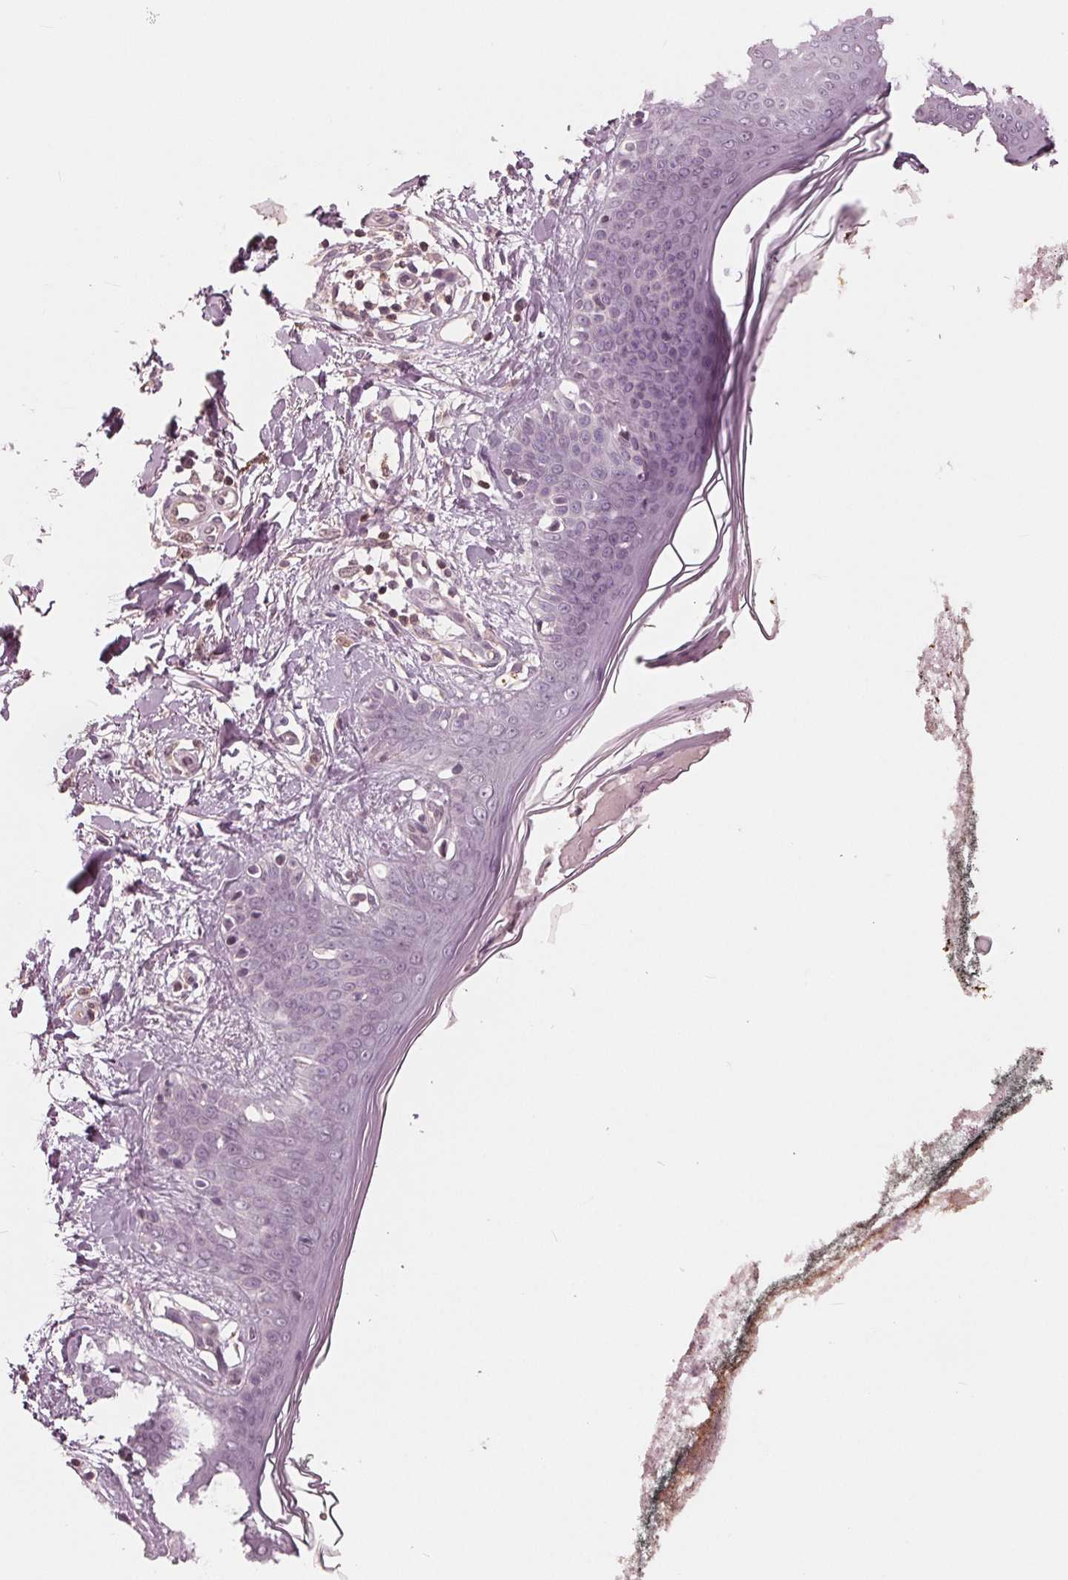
{"staining": {"intensity": "negative", "quantity": "none", "location": "none"}, "tissue": "skin", "cell_type": "Fibroblasts", "image_type": "normal", "snomed": [{"axis": "morphology", "description": "Normal tissue, NOS"}, {"axis": "topography", "description": "Skin"}], "caption": "This photomicrograph is of unremarkable skin stained with IHC to label a protein in brown with the nuclei are counter-stained blue. There is no expression in fibroblasts.", "gene": "ING3", "patient": {"sex": "female", "age": 34}}